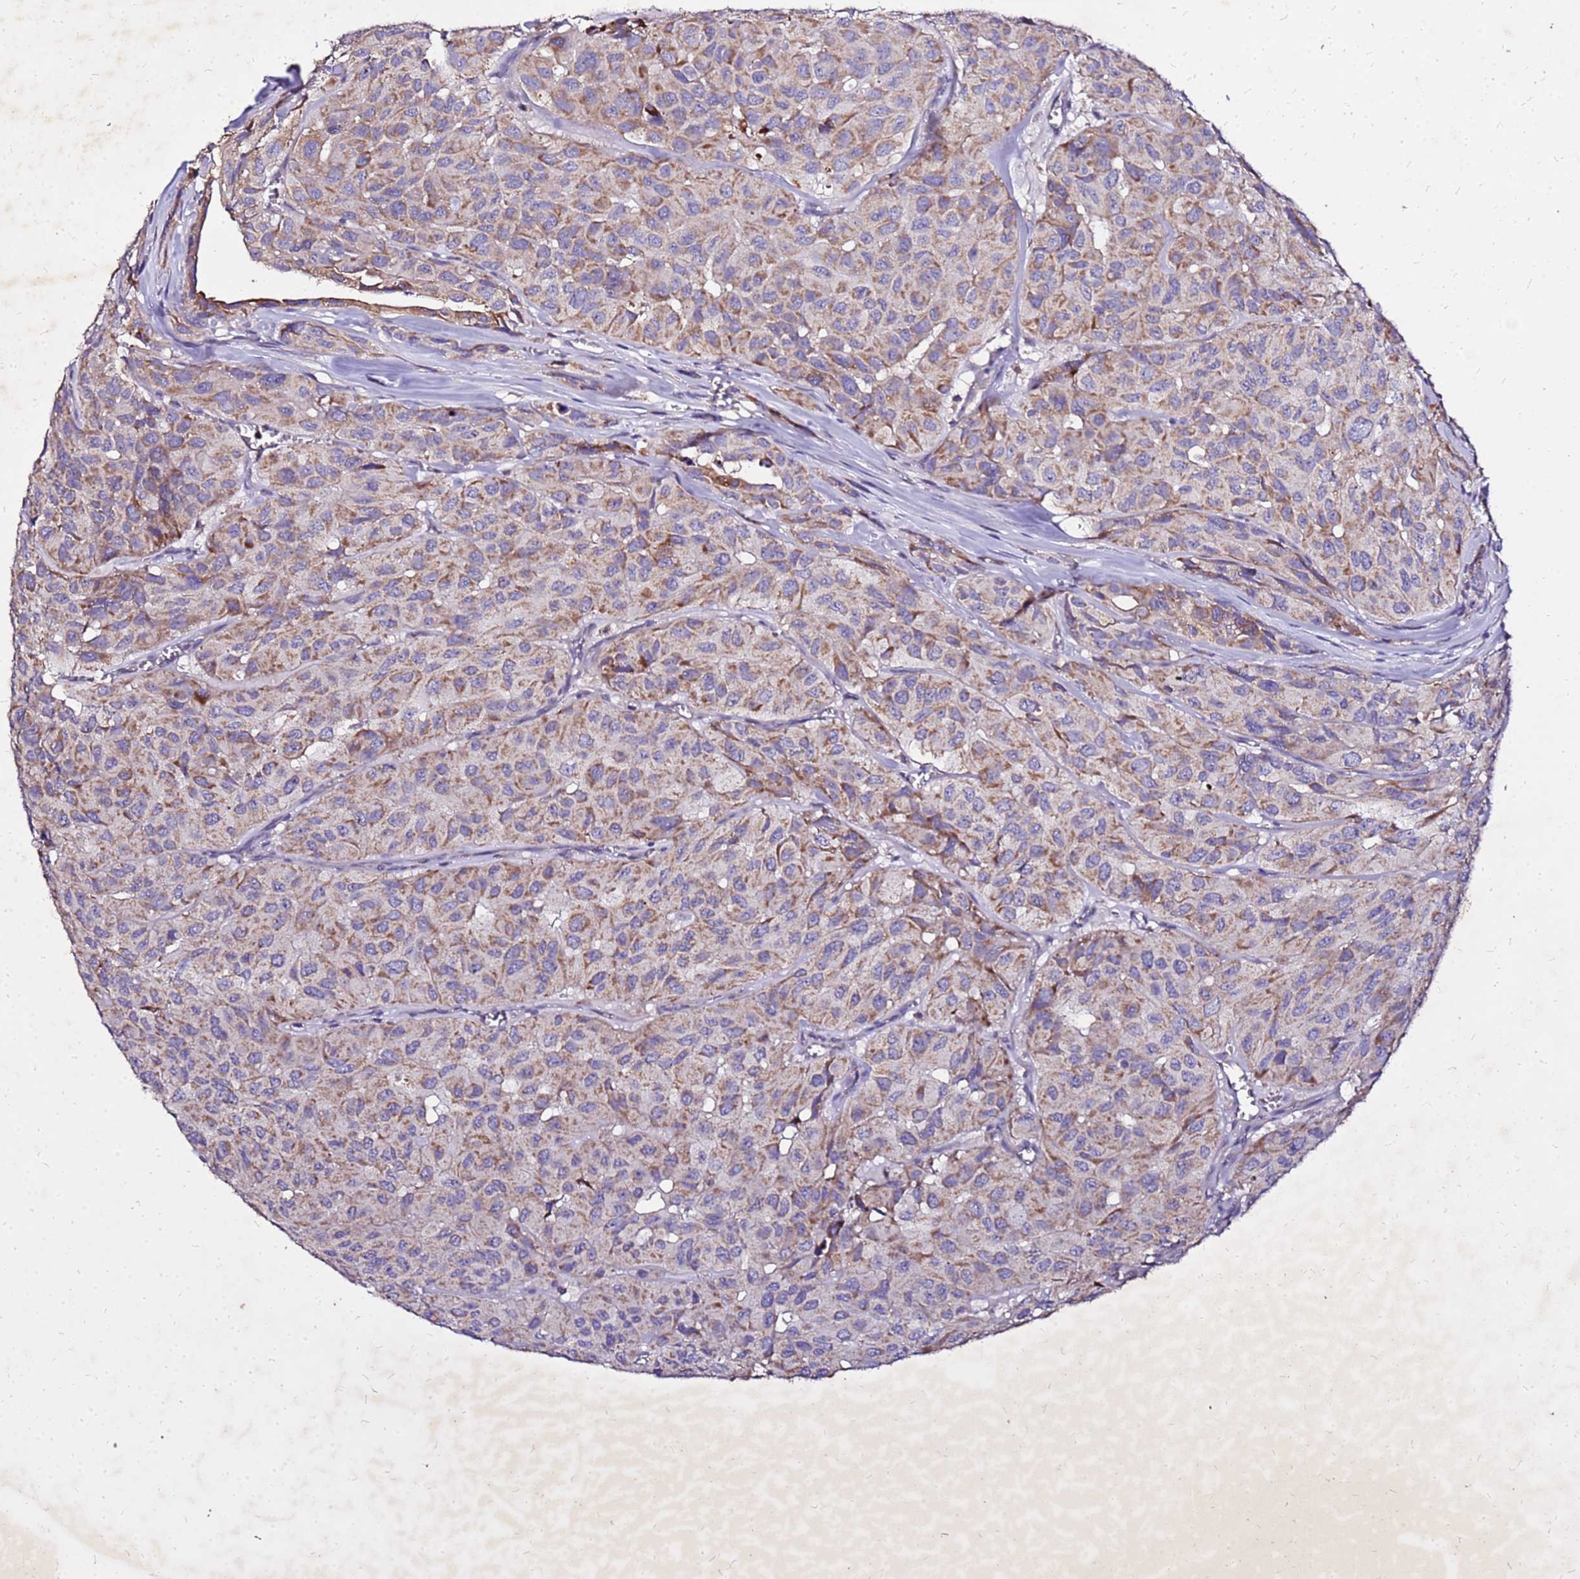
{"staining": {"intensity": "moderate", "quantity": ">75%", "location": "cytoplasmic/membranous"}, "tissue": "head and neck cancer", "cell_type": "Tumor cells", "image_type": "cancer", "snomed": [{"axis": "morphology", "description": "Adenocarcinoma, NOS"}, {"axis": "topography", "description": "Salivary gland, NOS"}, {"axis": "topography", "description": "Head-Neck"}], "caption": "About >75% of tumor cells in head and neck cancer (adenocarcinoma) reveal moderate cytoplasmic/membranous protein staining as visualized by brown immunohistochemical staining.", "gene": "COX14", "patient": {"sex": "female", "age": 76}}